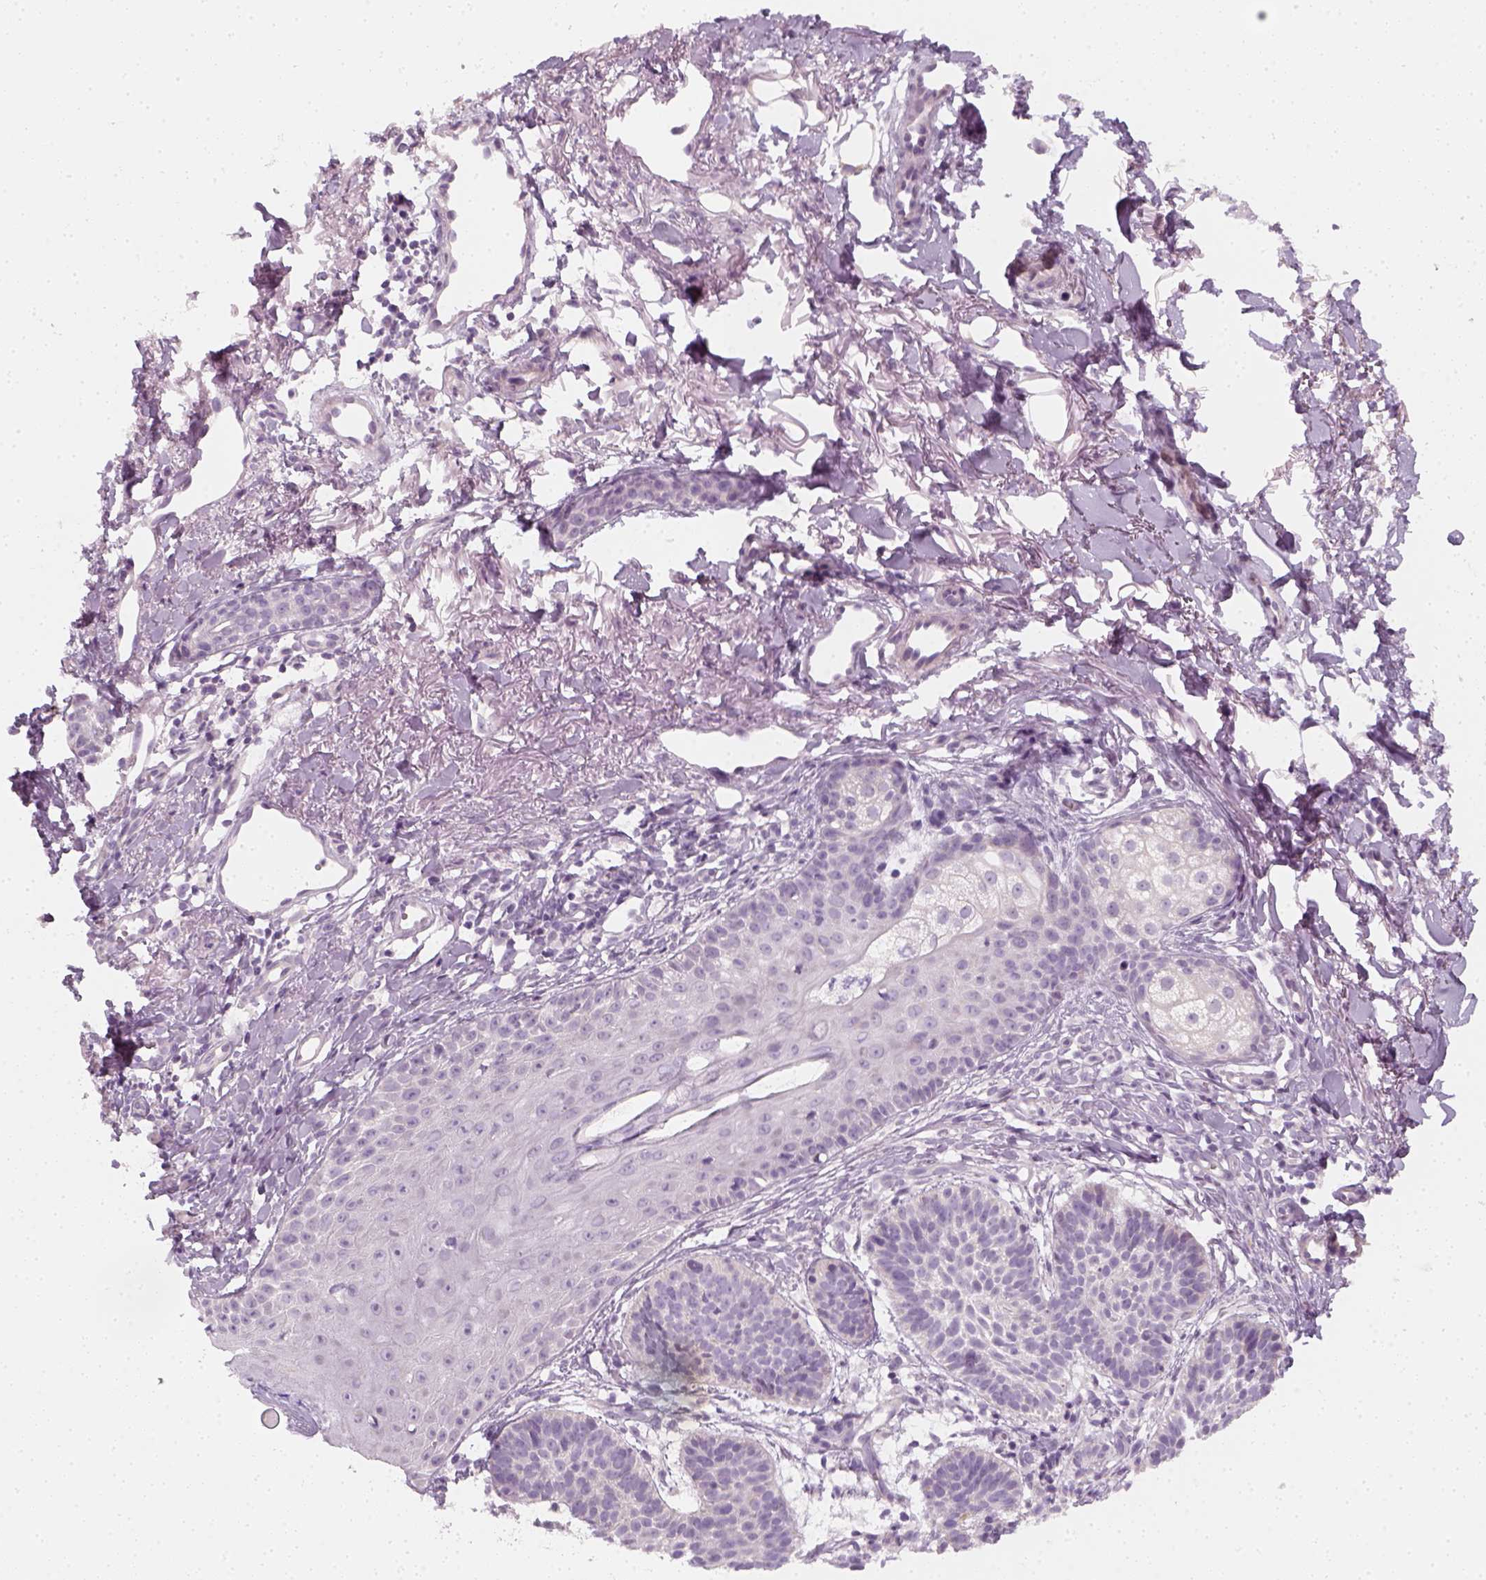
{"staining": {"intensity": "negative", "quantity": "none", "location": "none"}, "tissue": "skin cancer", "cell_type": "Tumor cells", "image_type": "cancer", "snomed": [{"axis": "morphology", "description": "Basal cell carcinoma"}, {"axis": "topography", "description": "Skin"}], "caption": "Tumor cells are negative for protein expression in human skin cancer.", "gene": "PRAME", "patient": {"sex": "male", "age": 72}}